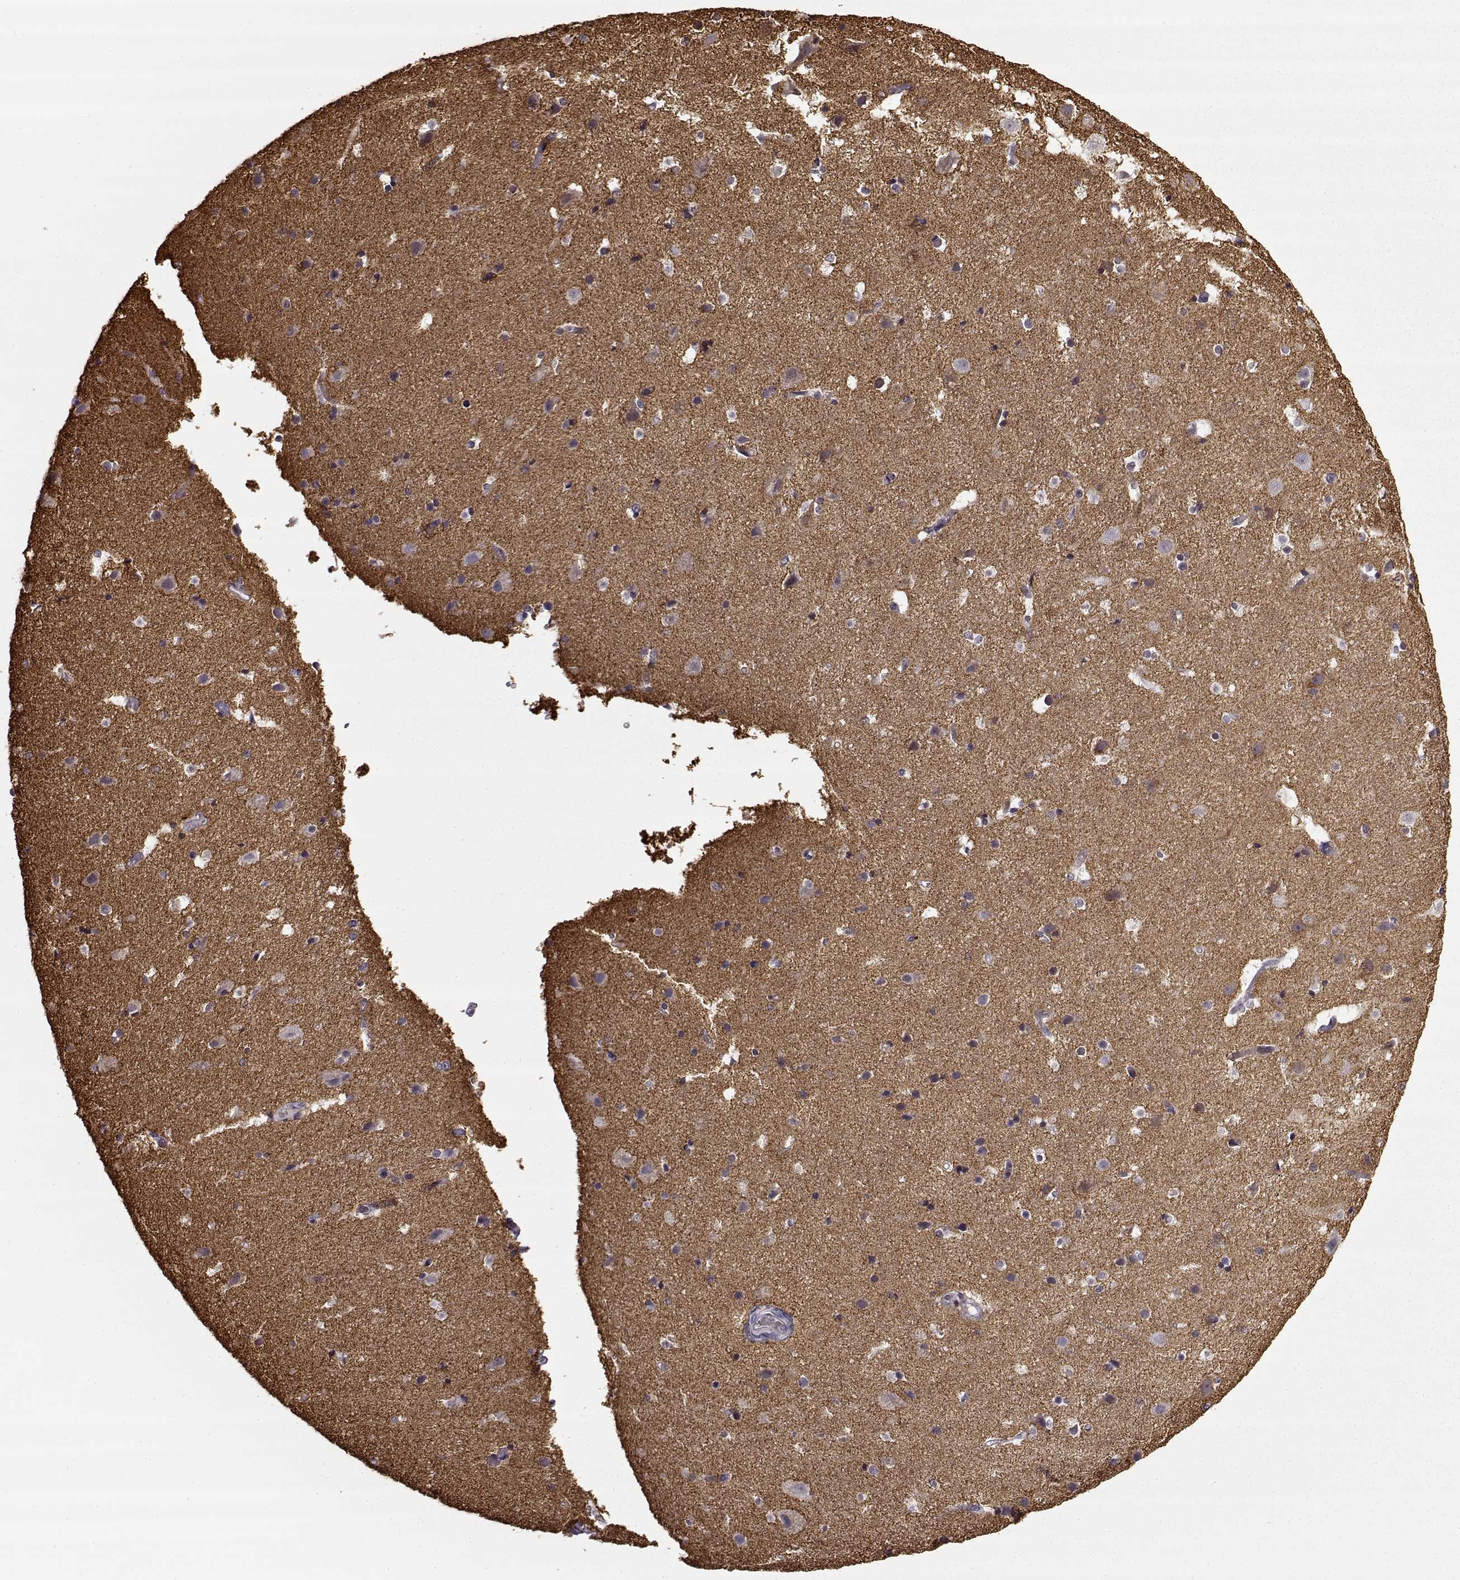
{"staining": {"intensity": "negative", "quantity": "none", "location": "none"}, "tissue": "cerebral cortex", "cell_type": "Endothelial cells", "image_type": "normal", "snomed": [{"axis": "morphology", "description": "Normal tissue, NOS"}, {"axis": "topography", "description": "Cerebral cortex"}], "caption": "Cerebral cortex was stained to show a protein in brown. There is no significant staining in endothelial cells. (Brightfield microscopy of DAB immunohistochemistry at high magnification).", "gene": "SNCA", "patient": {"sex": "female", "age": 52}}